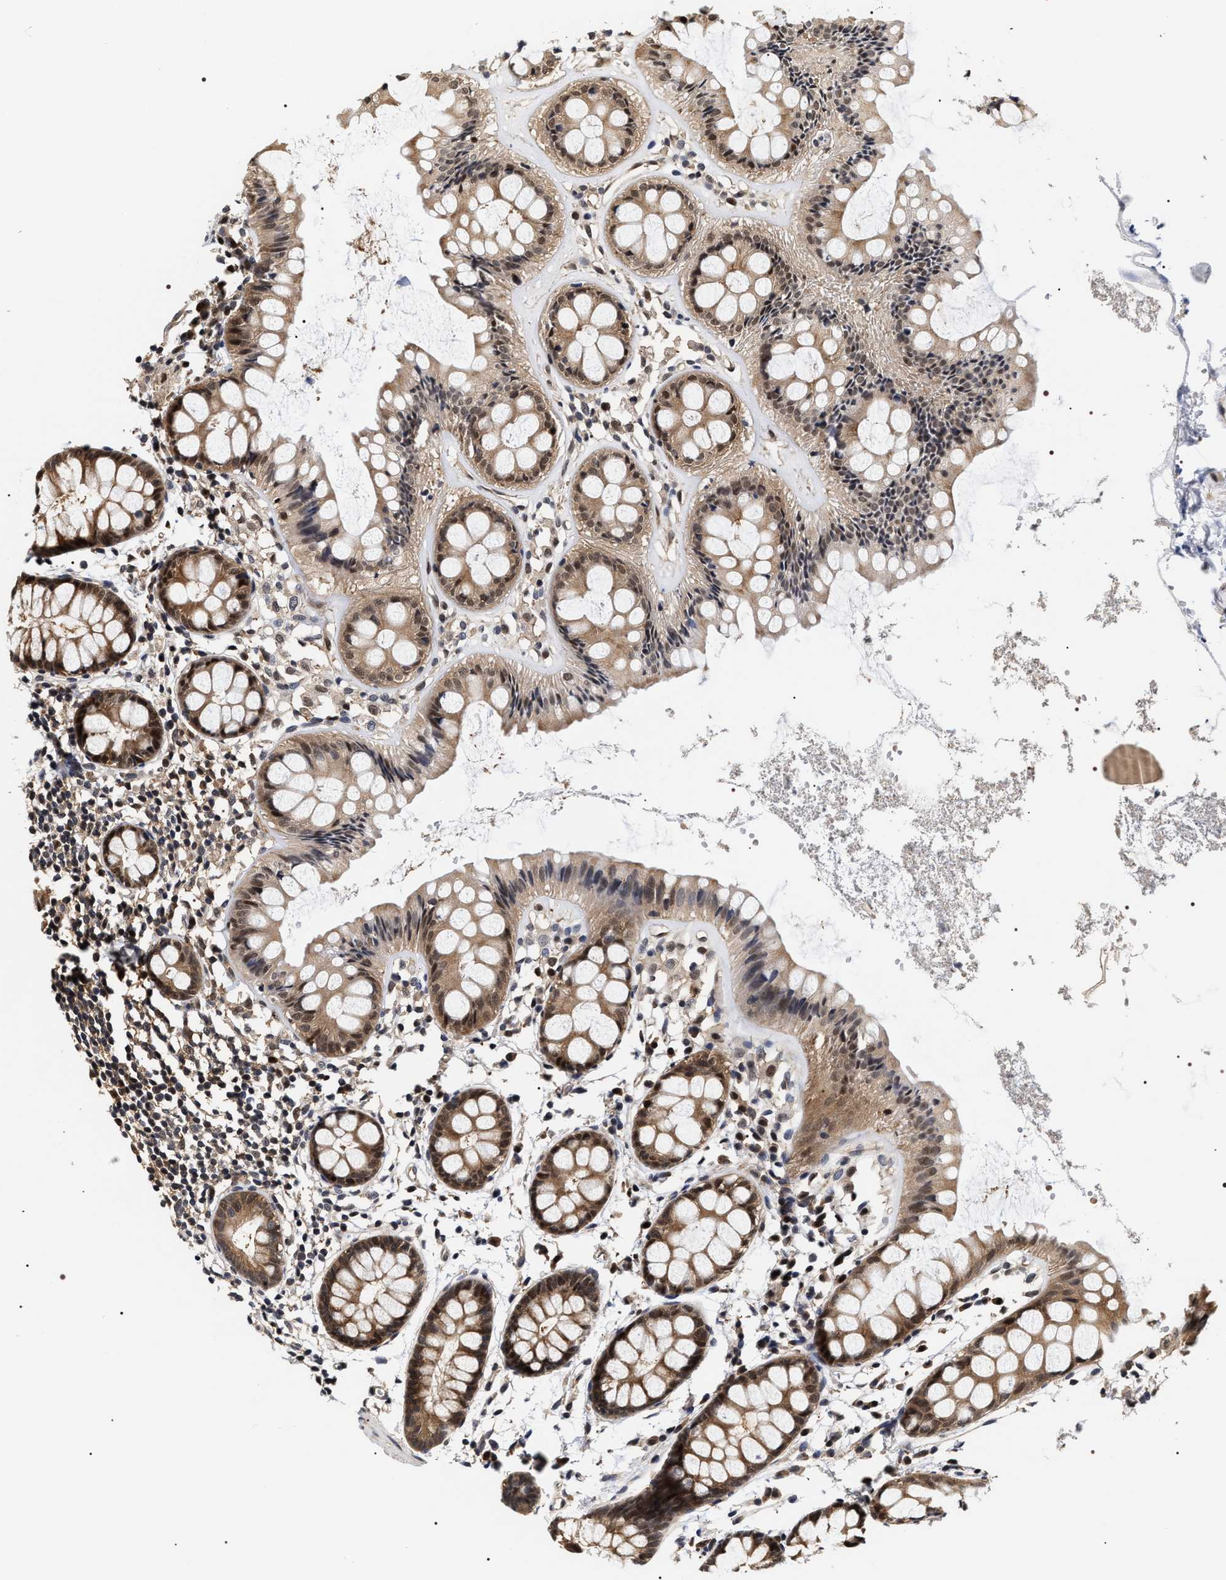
{"staining": {"intensity": "strong", "quantity": ">75%", "location": "cytoplasmic/membranous,nuclear"}, "tissue": "rectum", "cell_type": "Glandular cells", "image_type": "normal", "snomed": [{"axis": "morphology", "description": "Normal tissue, NOS"}, {"axis": "topography", "description": "Rectum"}], "caption": "High-magnification brightfield microscopy of benign rectum stained with DAB (brown) and counterstained with hematoxylin (blue). glandular cells exhibit strong cytoplasmic/membranous,nuclear staining is present in approximately>75% of cells. (DAB = brown stain, brightfield microscopy at high magnification).", "gene": "BAG6", "patient": {"sex": "female", "age": 66}}